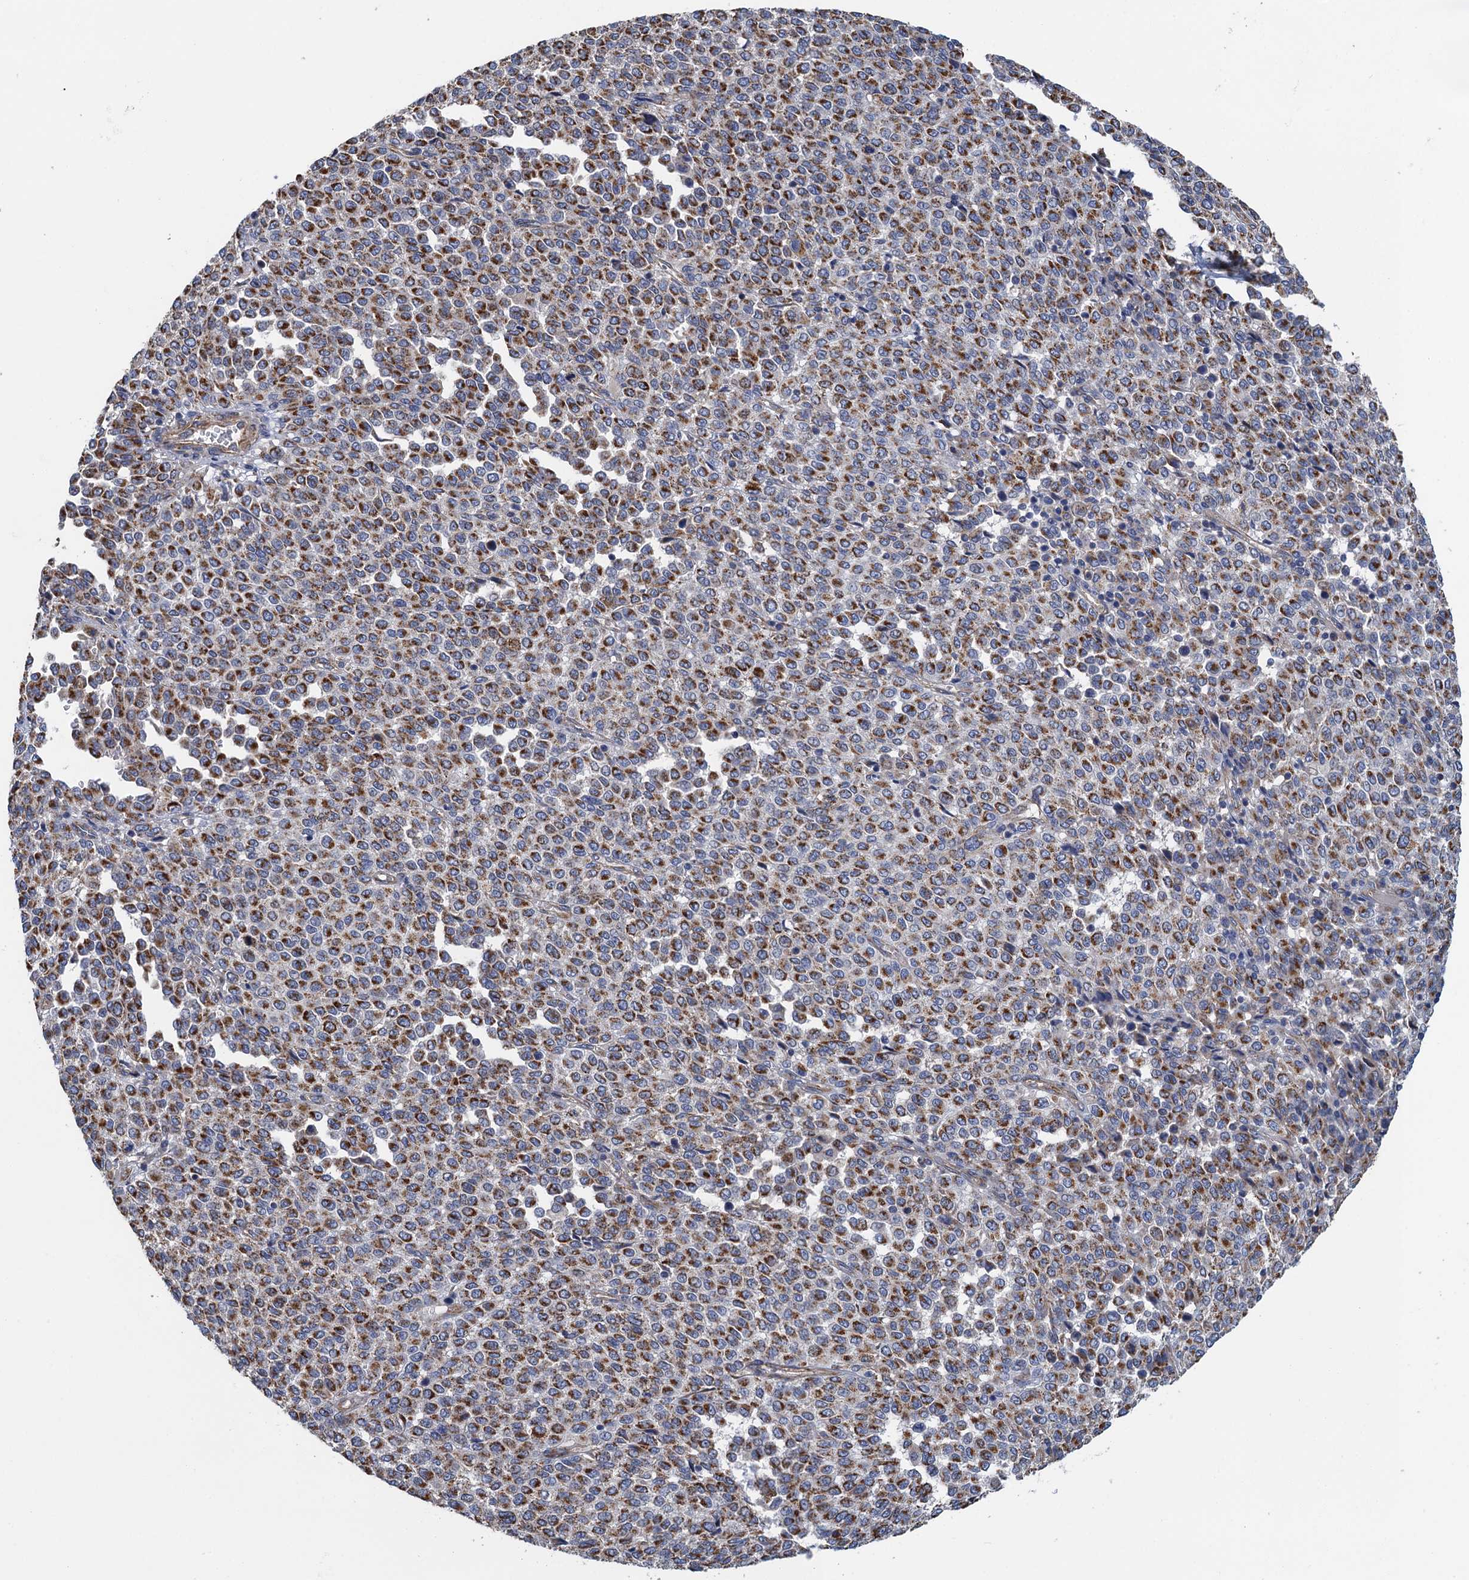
{"staining": {"intensity": "strong", "quantity": "25%-75%", "location": "cytoplasmic/membranous"}, "tissue": "melanoma", "cell_type": "Tumor cells", "image_type": "cancer", "snomed": [{"axis": "morphology", "description": "Malignant melanoma, Metastatic site"}, {"axis": "topography", "description": "Pancreas"}], "caption": "An image of human malignant melanoma (metastatic site) stained for a protein displays strong cytoplasmic/membranous brown staining in tumor cells.", "gene": "GCSH", "patient": {"sex": "female", "age": 30}}